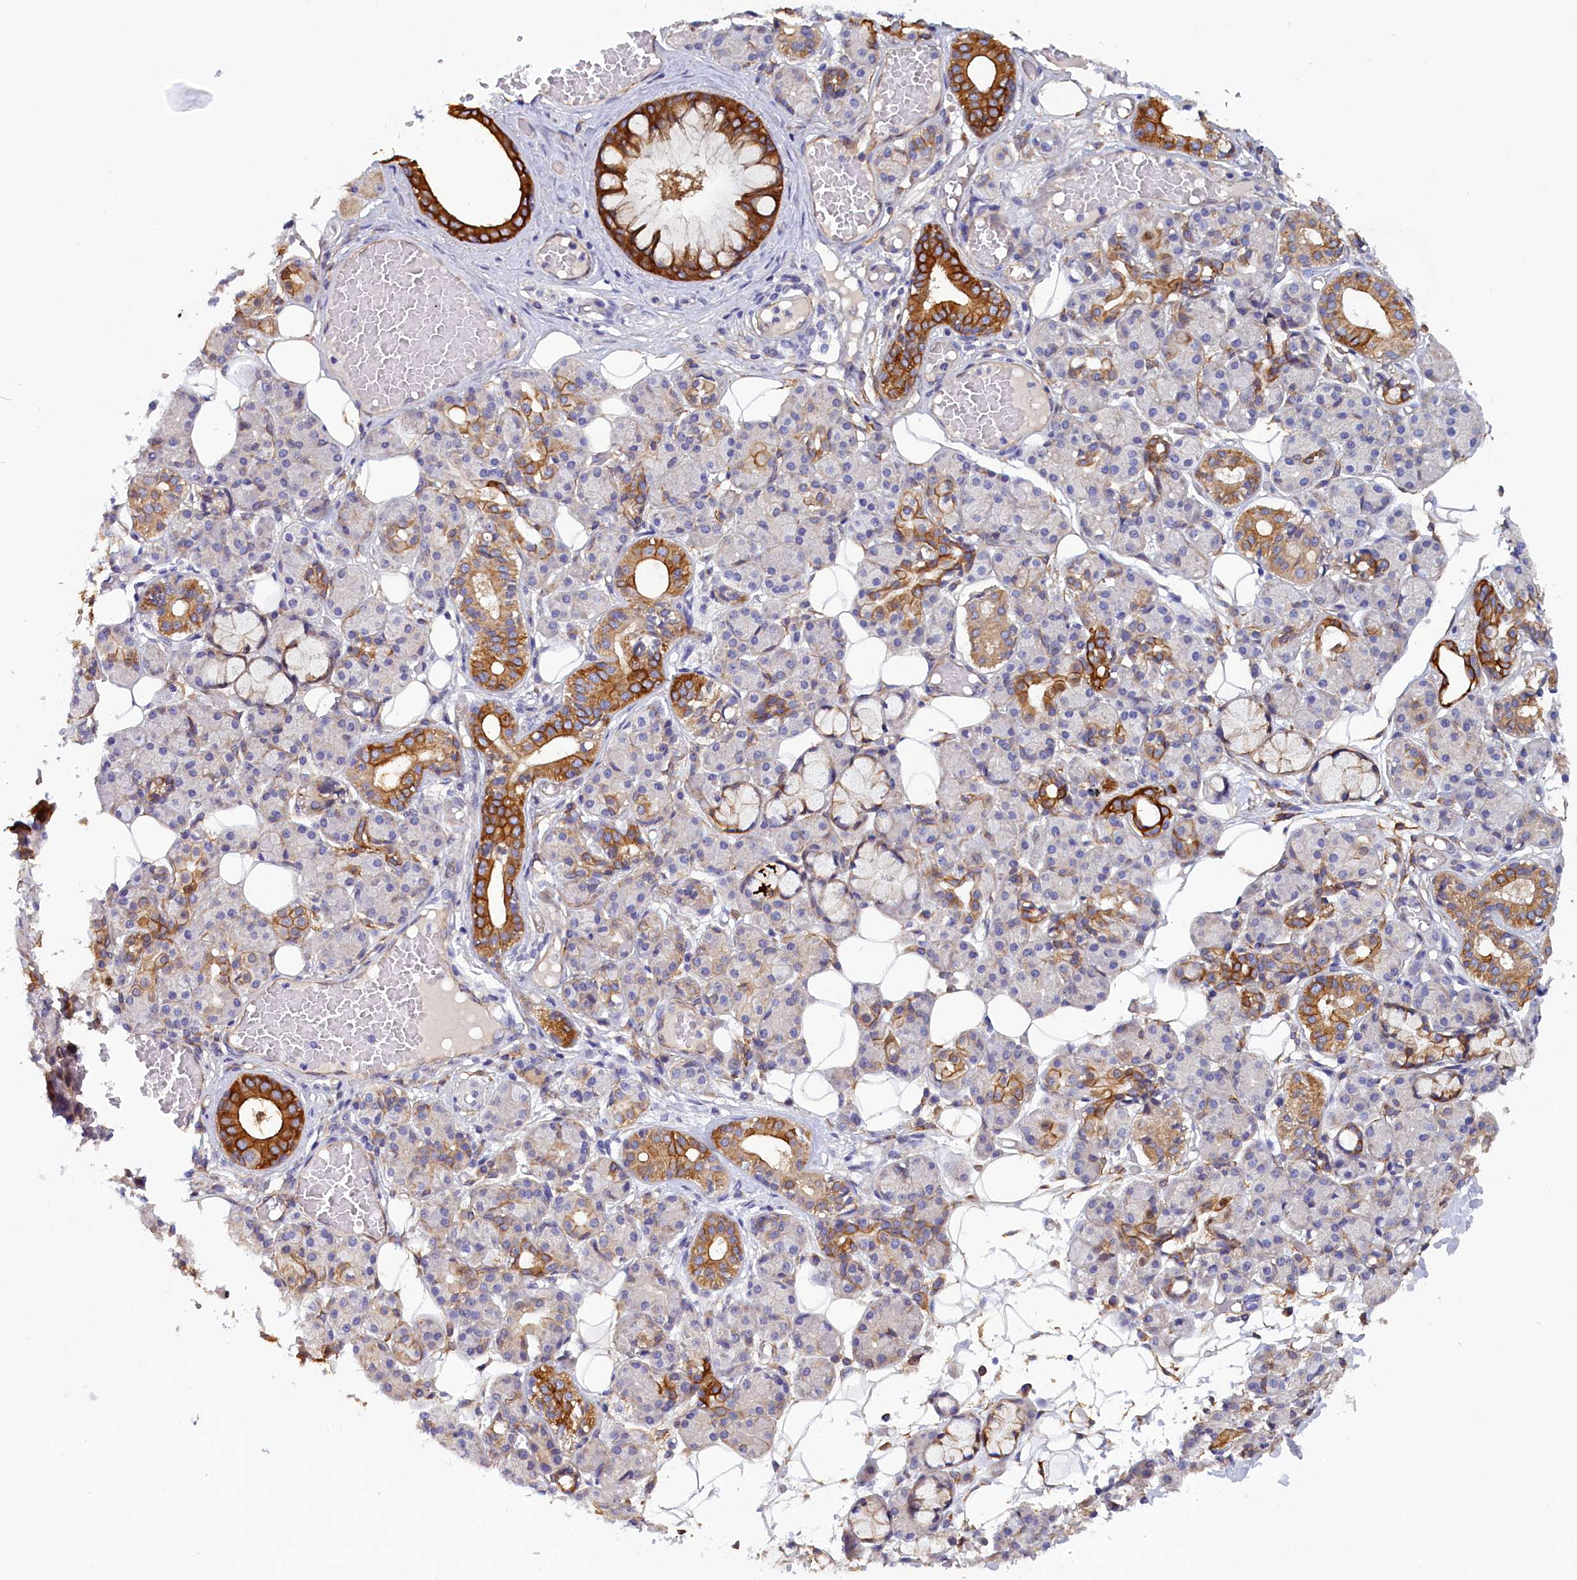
{"staining": {"intensity": "strong", "quantity": "<25%", "location": "cytoplasmic/membranous"}, "tissue": "salivary gland", "cell_type": "Glandular cells", "image_type": "normal", "snomed": [{"axis": "morphology", "description": "Normal tissue, NOS"}, {"axis": "topography", "description": "Salivary gland"}], "caption": "Approximately <25% of glandular cells in benign salivary gland show strong cytoplasmic/membranous protein expression as visualized by brown immunohistochemical staining.", "gene": "COL19A1", "patient": {"sex": "male", "age": 63}}